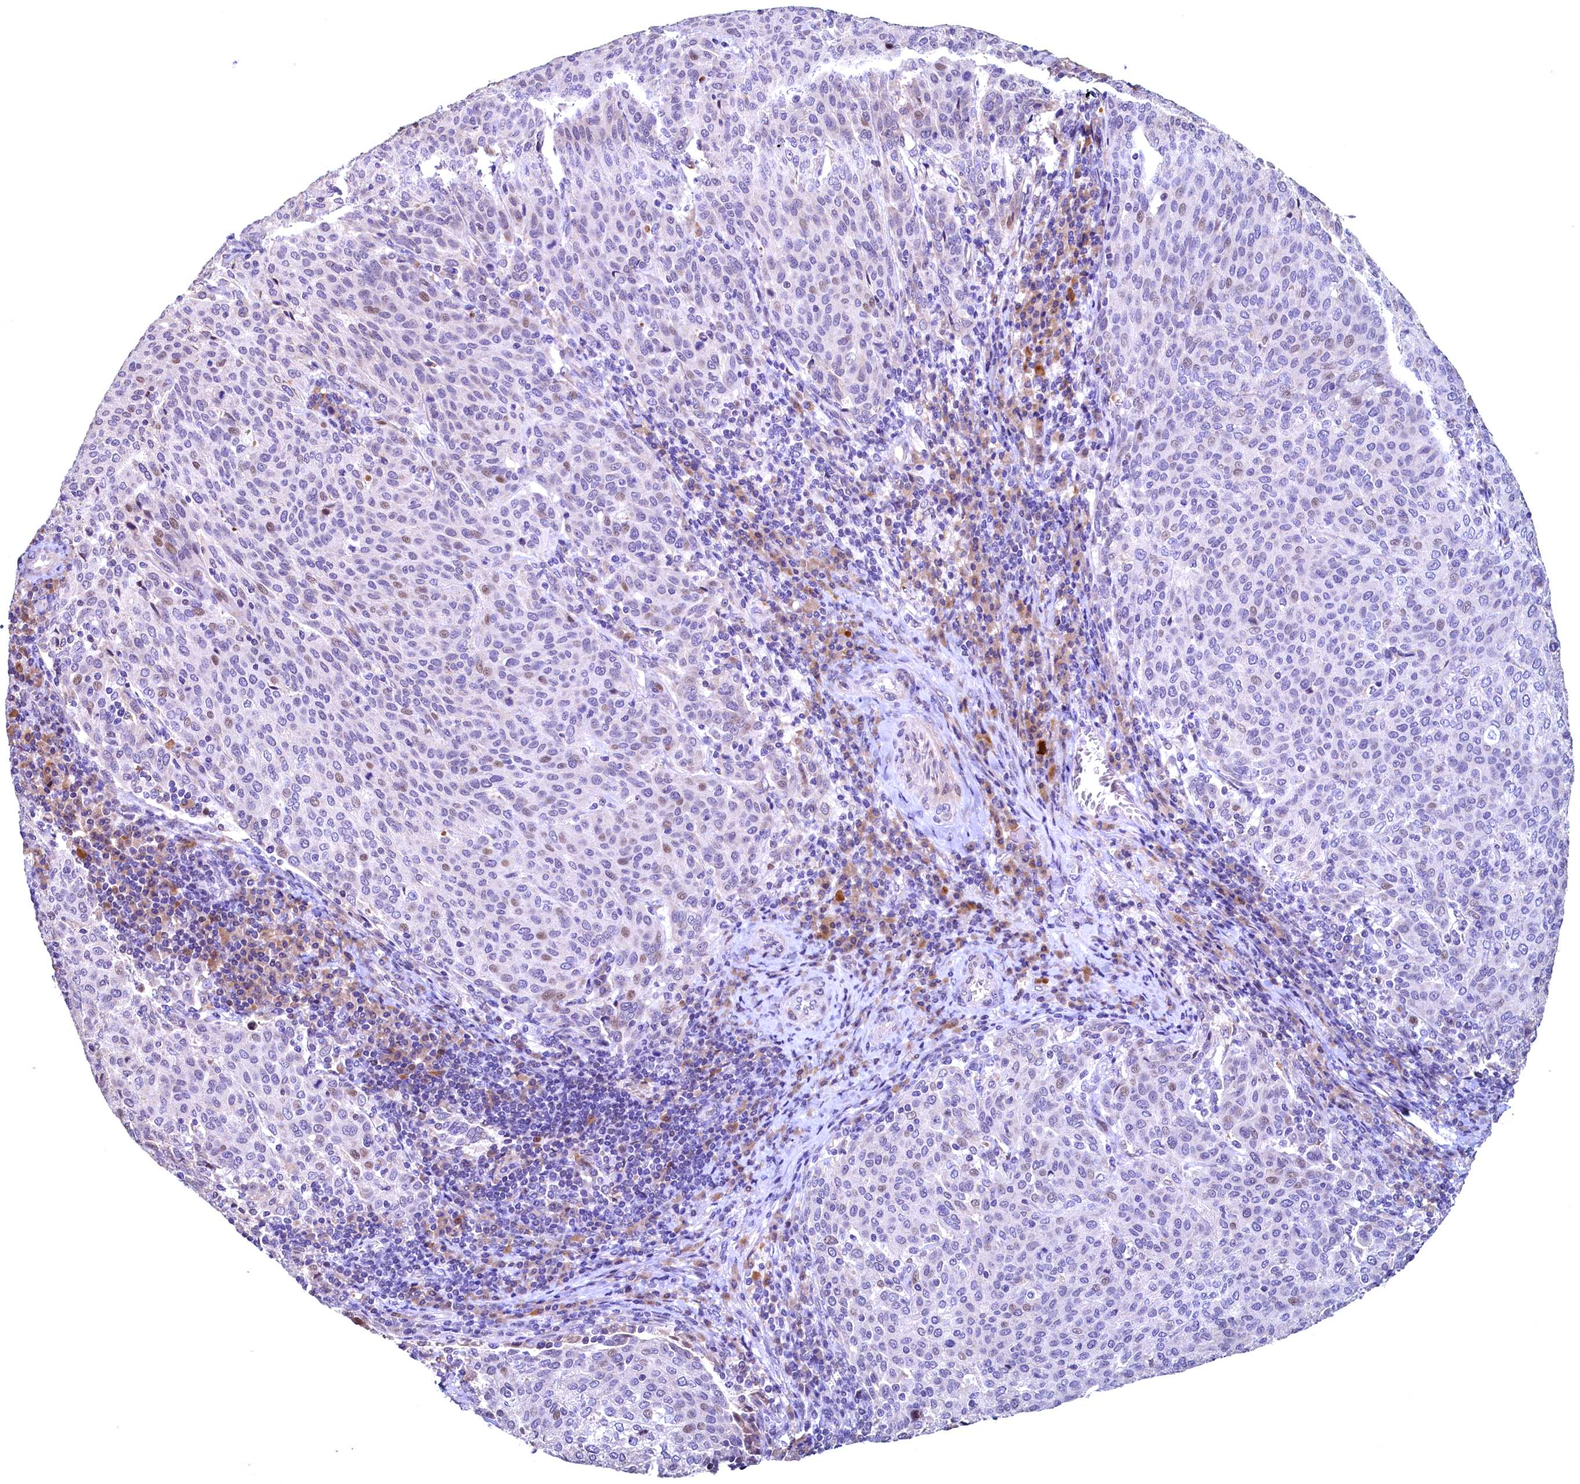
{"staining": {"intensity": "weak", "quantity": "25%-75%", "location": "nuclear"}, "tissue": "cervical cancer", "cell_type": "Tumor cells", "image_type": "cancer", "snomed": [{"axis": "morphology", "description": "Squamous cell carcinoma, NOS"}, {"axis": "topography", "description": "Cervix"}], "caption": "Immunohistochemical staining of human cervical squamous cell carcinoma exhibits low levels of weak nuclear expression in about 25%-75% of tumor cells.", "gene": "LATS2", "patient": {"sex": "female", "age": 46}}